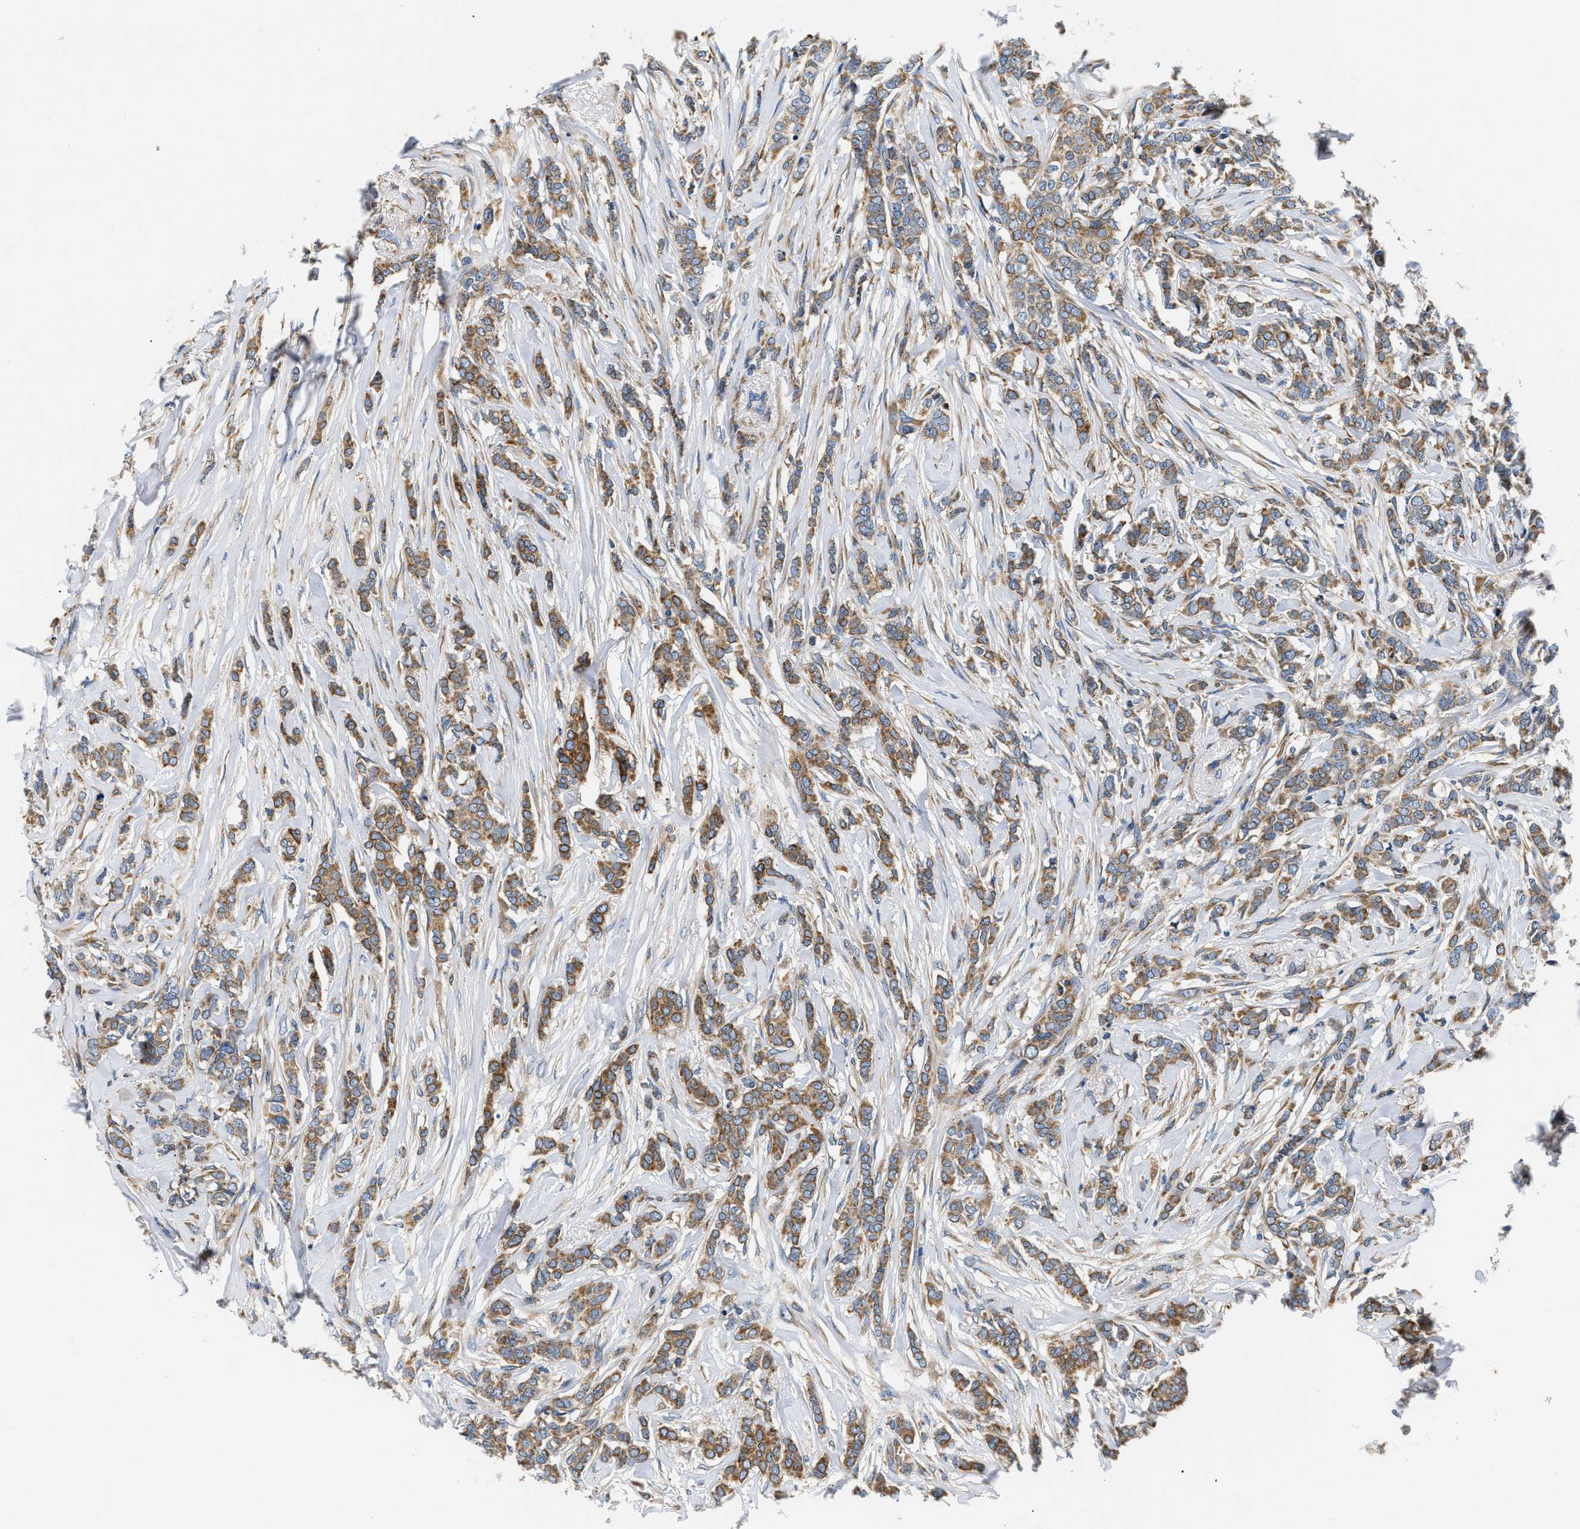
{"staining": {"intensity": "moderate", "quantity": ">75%", "location": "cytoplasmic/membranous"}, "tissue": "breast cancer", "cell_type": "Tumor cells", "image_type": "cancer", "snomed": [{"axis": "morphology", "description": "Lobular carcinoma"}, {"axis": "topography", "description": "Skin"}, {"axis": "topography", "description": "Breast"}], "caption": "Brown immunohistochemical staining in human breast lobular carcinoma demonstrates moderate cytoplasmic/membranous expression in about >75% of tumor cells.", "gene": "HDHD3", "patient": {"sex": "female", "age": 46}}